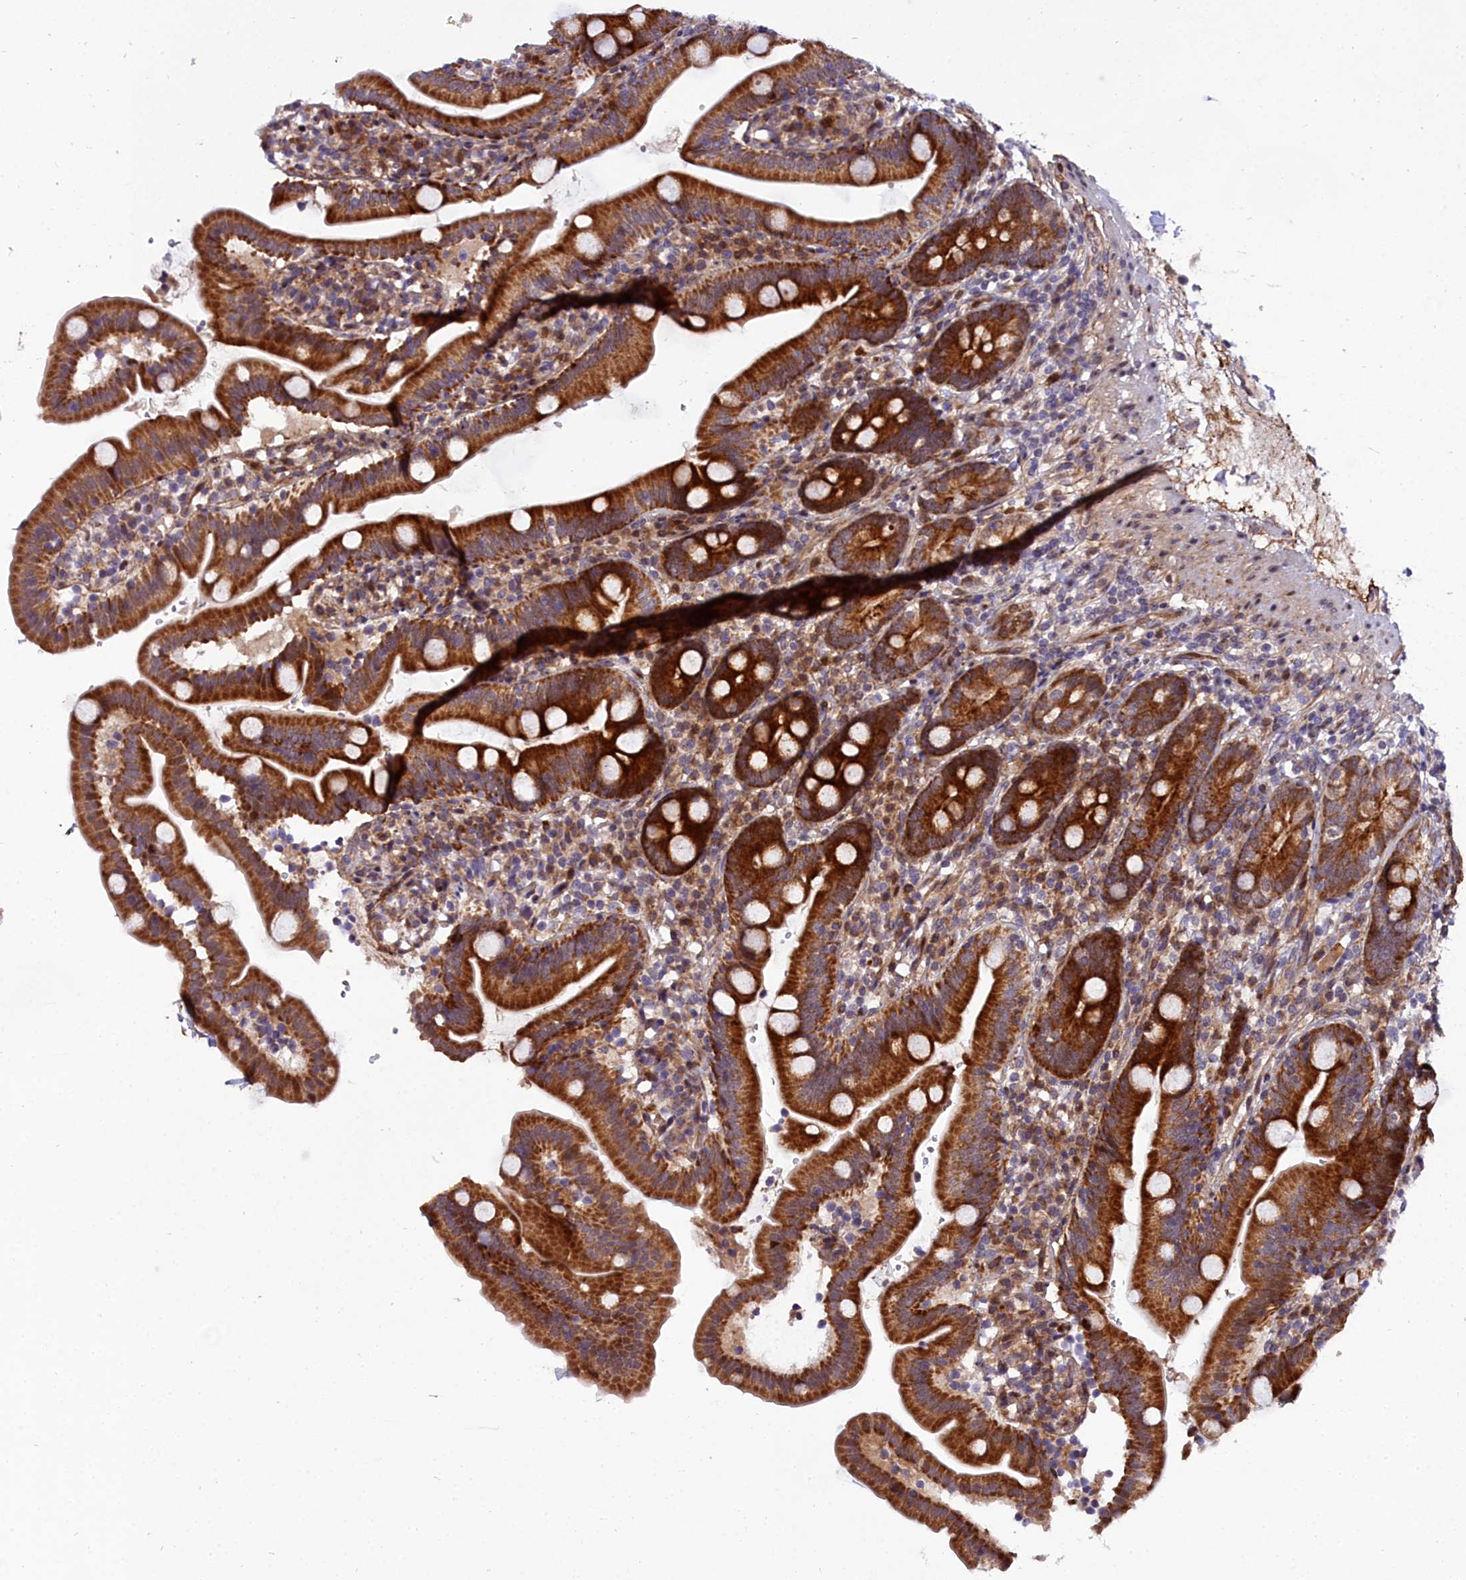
{"staining": {"intensity": "strong", "quantity": ">75%", "location": "cytoplasmic/membranous"}, "tissue": "duodenum", "cell_type": "Glandular cells", "image_type": "normal", "snomed": [{"axis": "morphology", "description": "Normal tissue, NOS"}, {"axis": "topography", "description": "Duodenum"}], "caption": "A high amount of strong cytoplasmic/membranous staining is seen in about >75% of glandular cells in normal duodenum.", "gene": "MRPS11", "patient": {"sex": "female", "age": 67}}